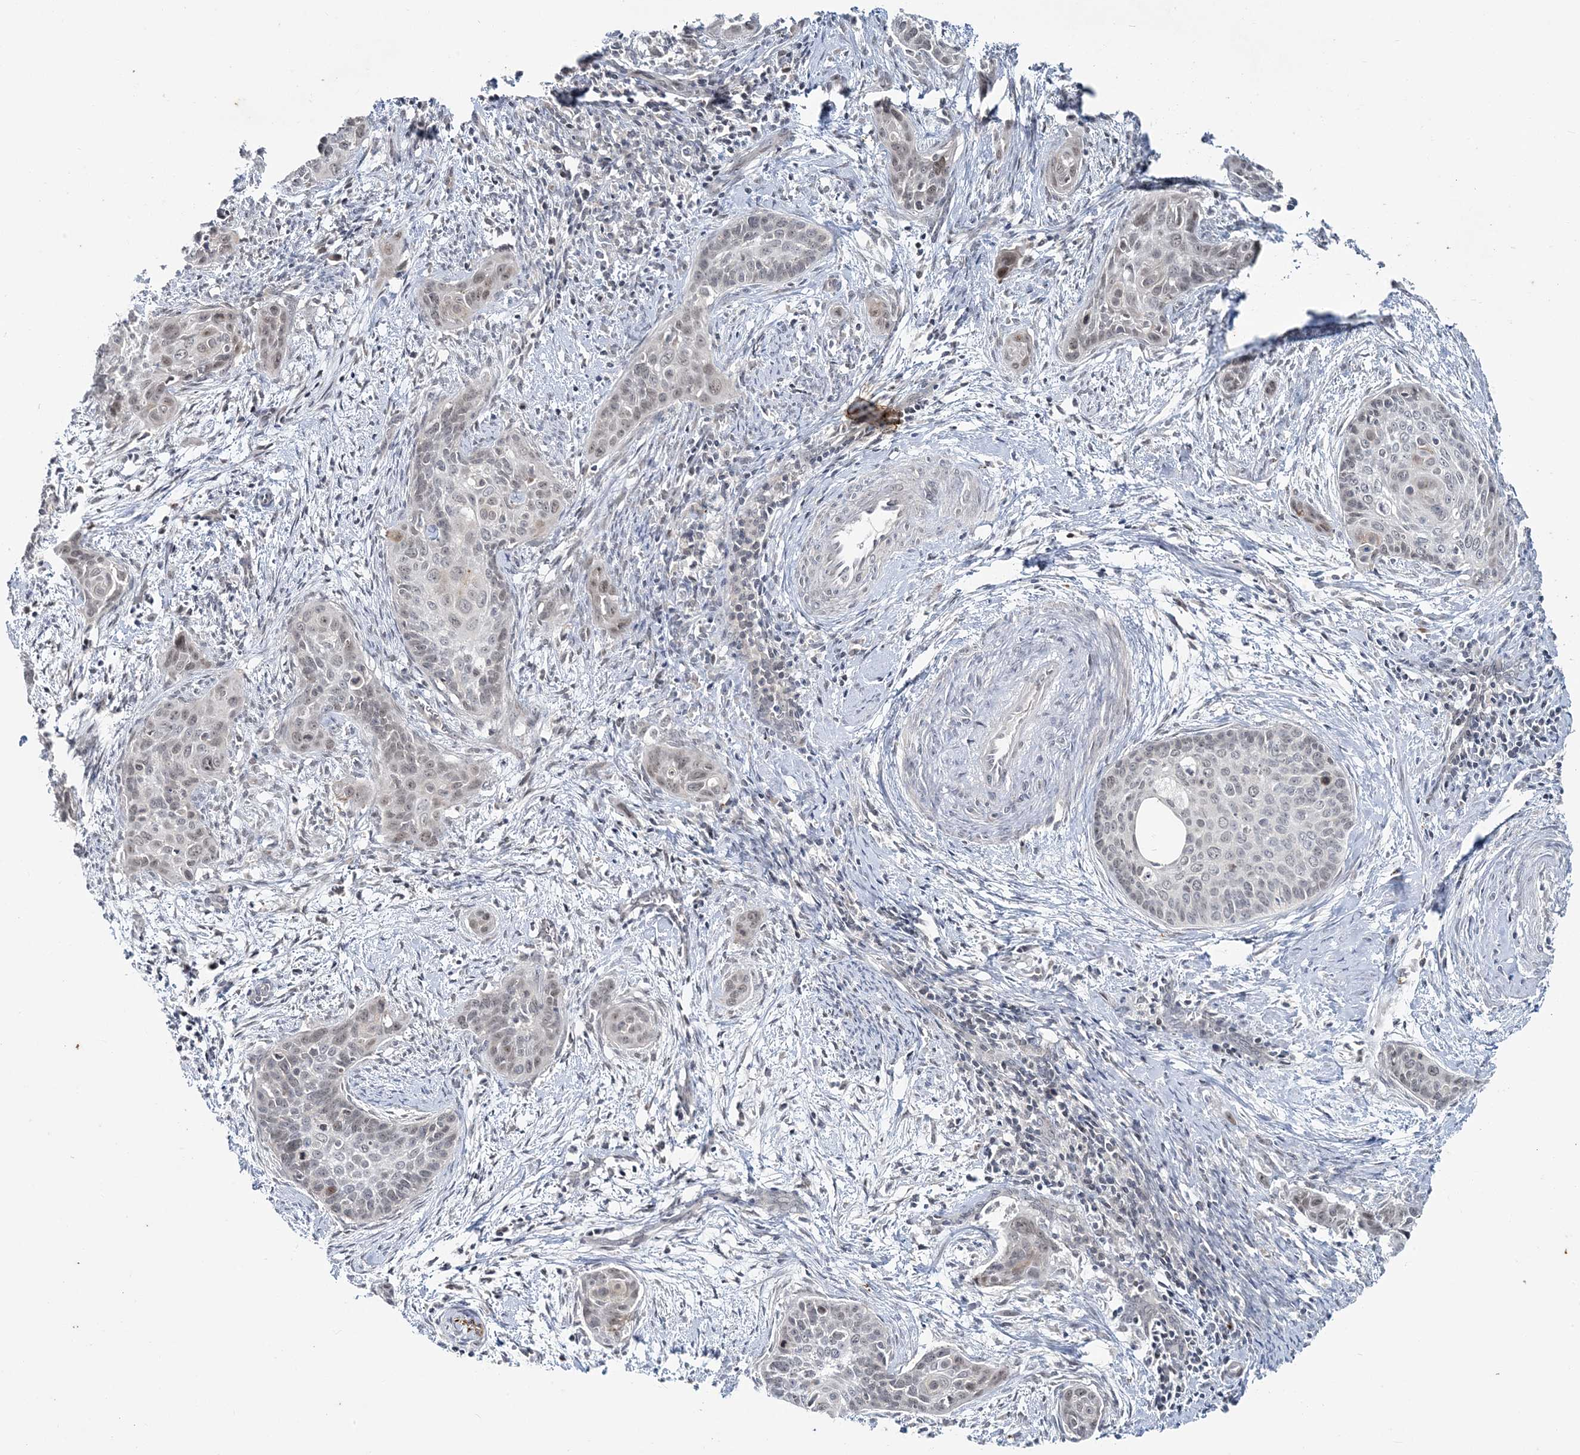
{"staining": {"intensity": "weak", "quantity": "<25%", "location": "nuclear"}, "tissue": "cervical cancer", "cell_type": "Tumor cells", "image_type": "cancer", "snomed": [{"axis": "morphology", "description": "Squamous cell carcinoma, NOS"}, {"axis": "topography", "description": "Cervix"}], "caption": "Immunohistochemical staining of human squamous cell carcinoma (cervical) demonstrates no significant staining in tumor cells. (DAB (3,3'-diaminobenzidine) IHC, high magnification).", "gene": "LEXM", "patient": {"sex": "female", "age": 33}}